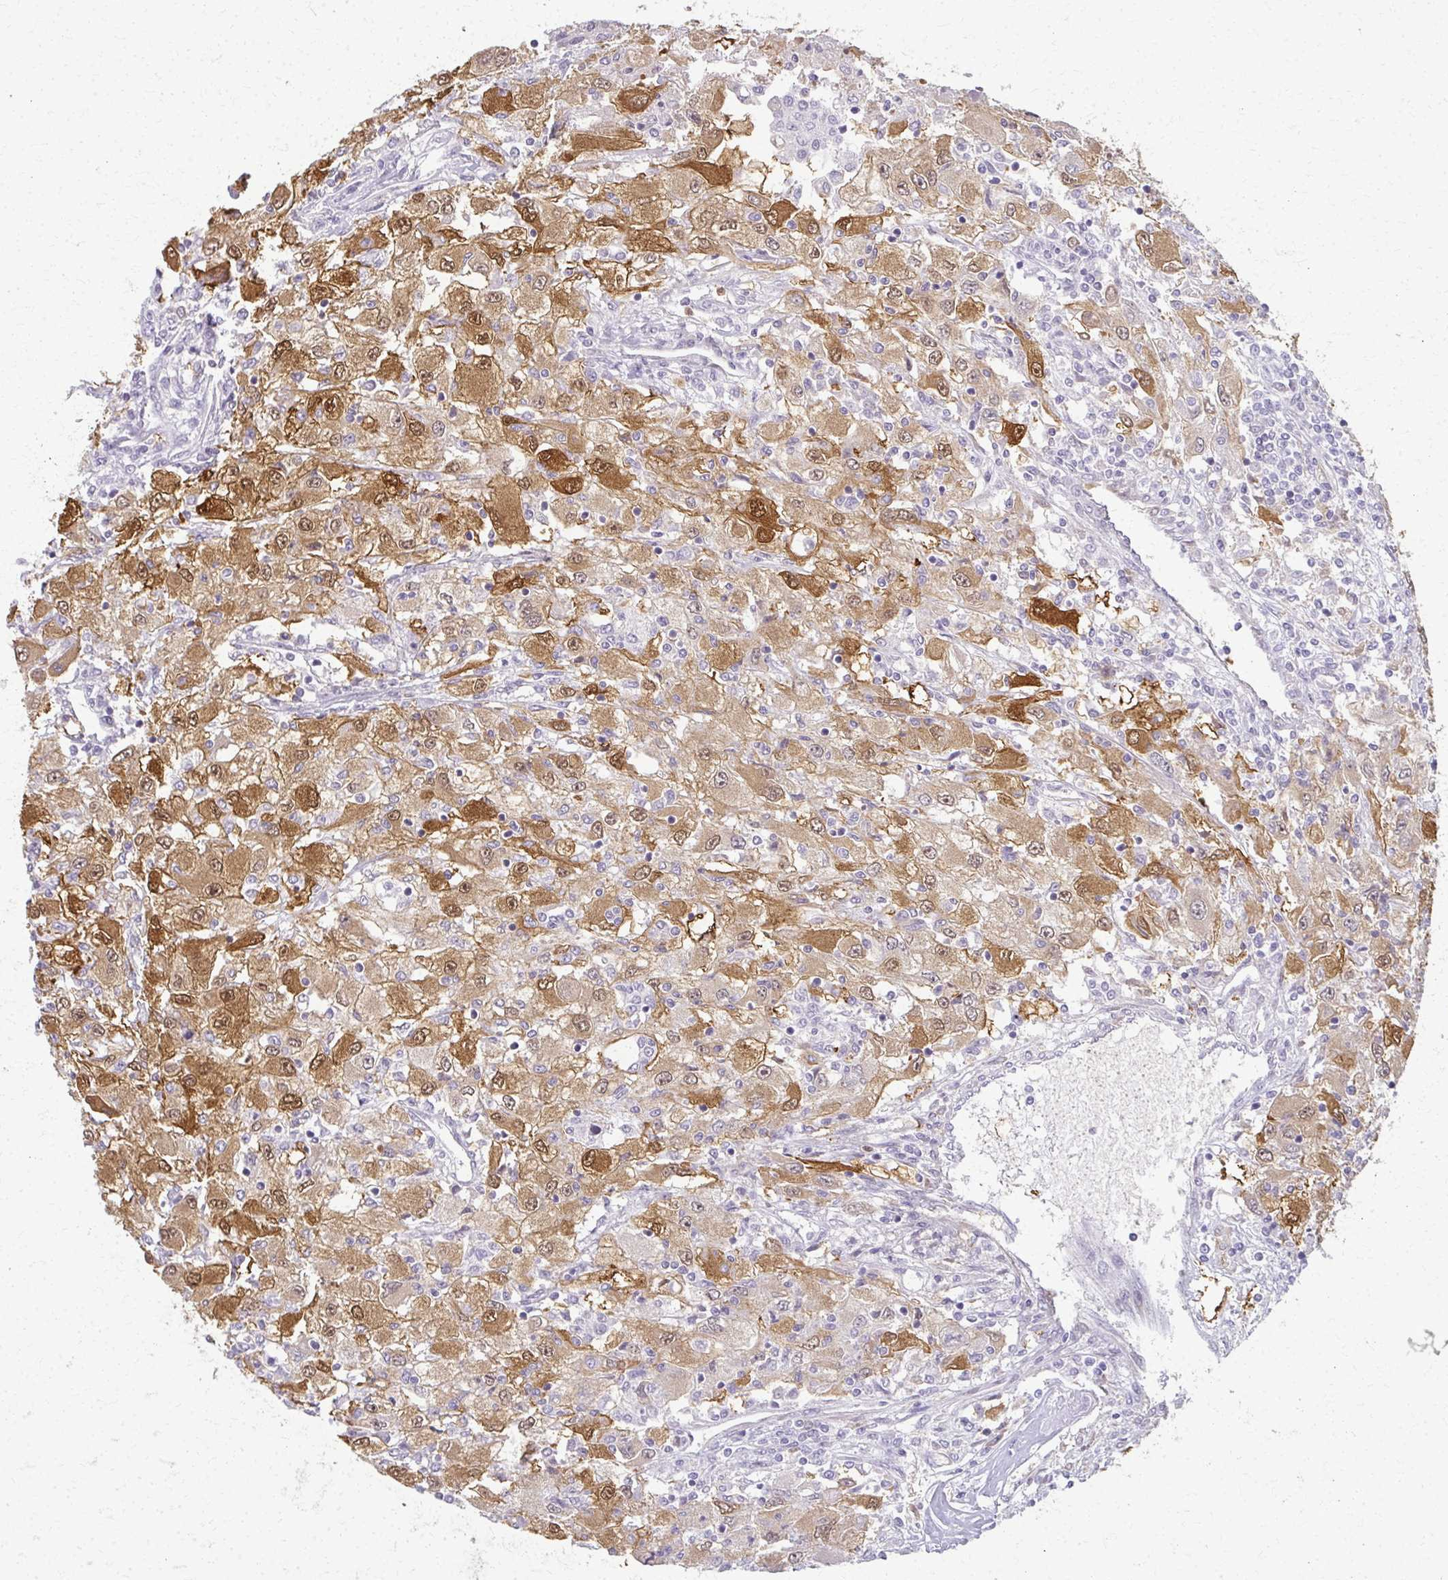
{"staining": {"intensity": "strong", "quantity": ">75%", "location": "cytoplasmic/membranous,nuclear"}, "tissue": "renal cancer", "cell_type": "Tumor cells", "image_type": "cancer", "snomed": [{"axis": "morphology", "description": "Adenocarcinoma, NOS"}, {"axis": "topography", "description": "Kidney"}], "caption": "High-power microscopy captured an IHC image of adenocarcinoma (renal), revealing strong cytoplasmic/membranous and nuclear expression in about >75% of tumor cells.", "gene": "CA3", "patient": {"sex": "female", "age": 67}}